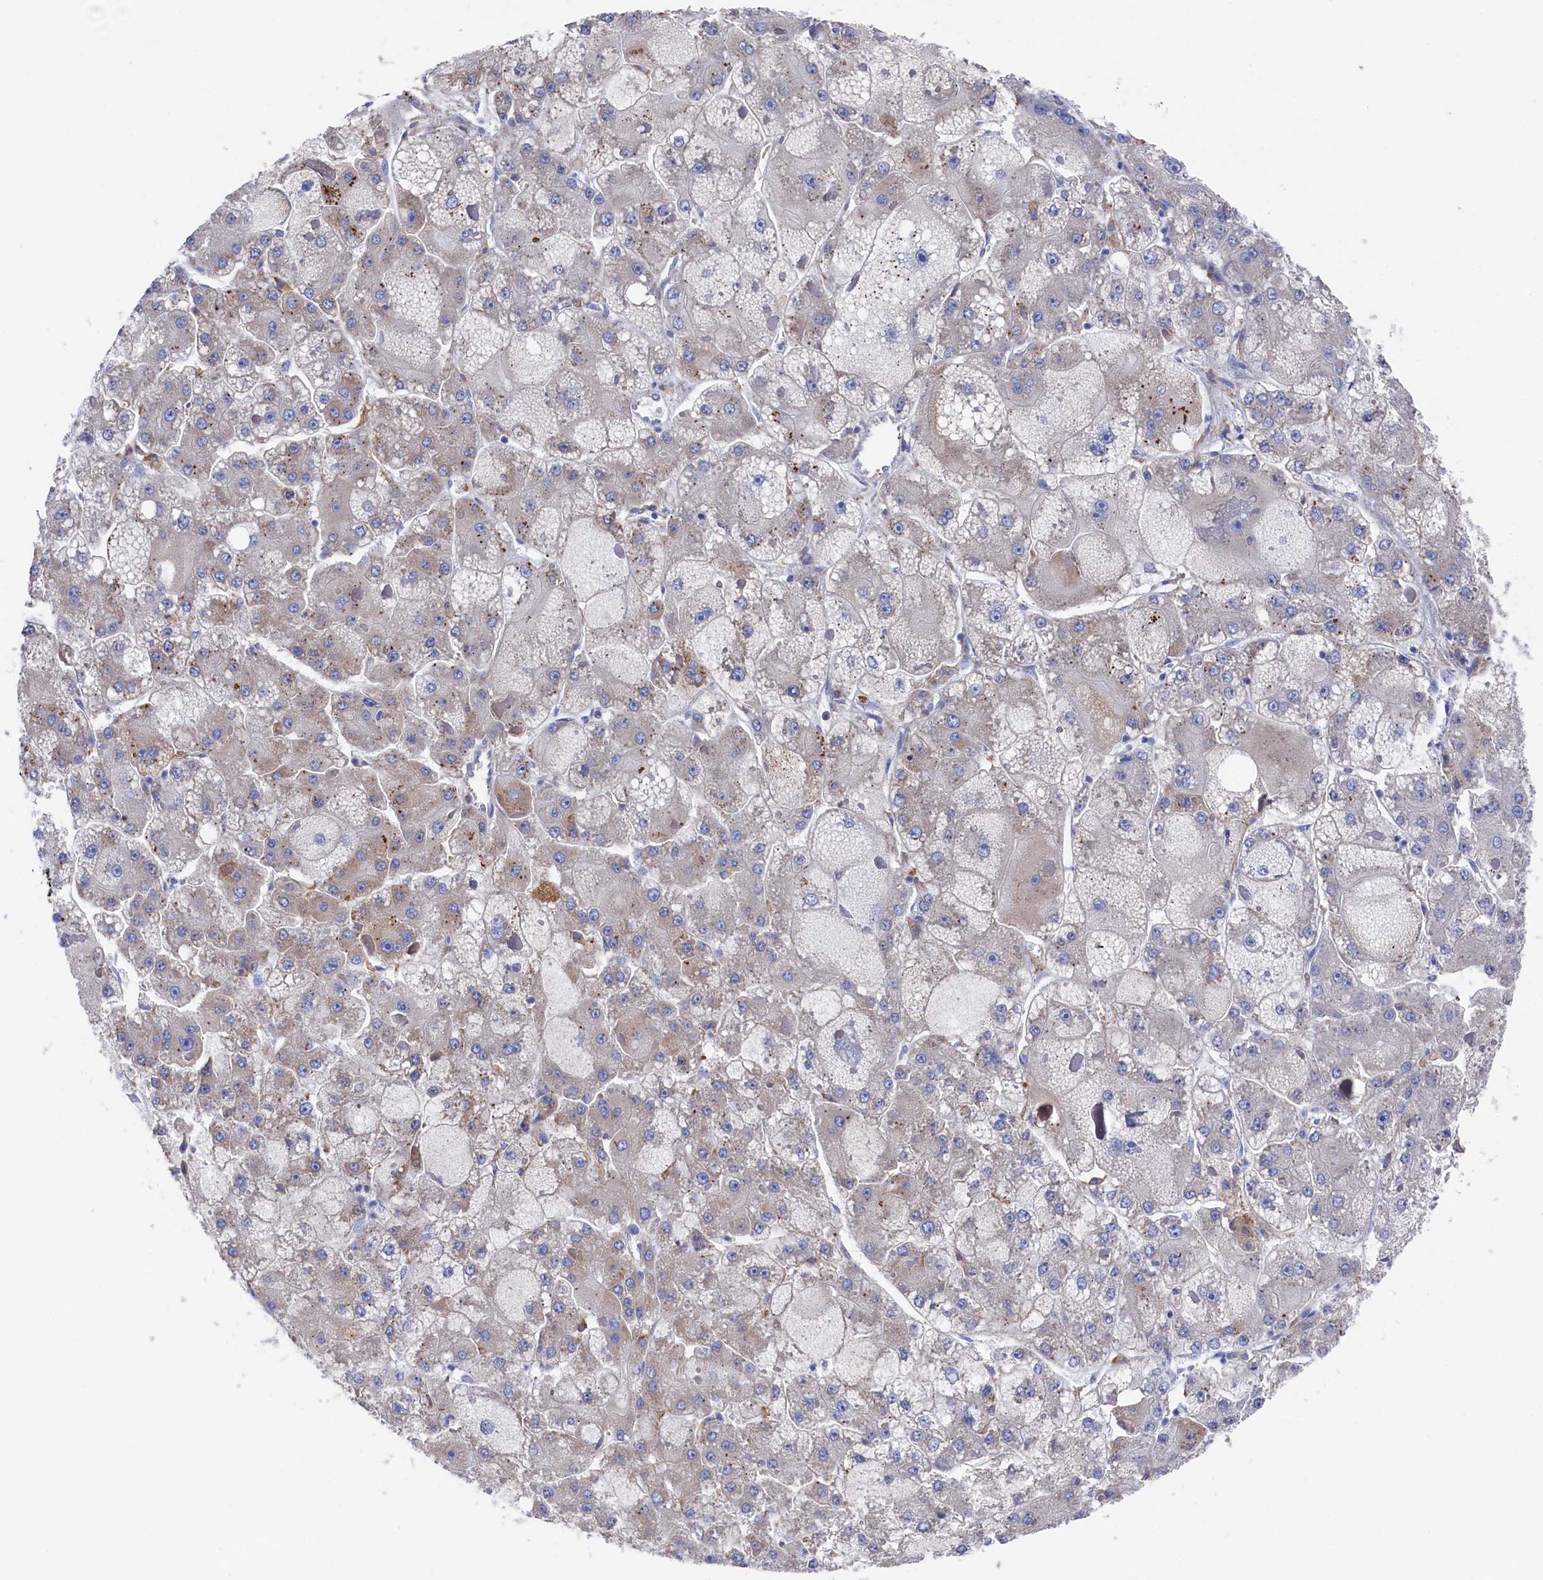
{"staining": {"intensity": "negative", "quantity": "none", "location": "none"}, "tissue": "liver cancer", "cell_type": "Tumor cells", "image_type": "cancer", "snomed": [{"axis": "morphology", "description": "Carcinoma, Hepatocellular, NOS"}, {"axis": "topography", "description": "Liver"}], "caption": "An image of liver cancer (hepatocellular carcinoma) stained for a protein displays no brown staining in tumor cells.", "gene": "C12orf73", "patient": {"sex": "female", "age": 73}}